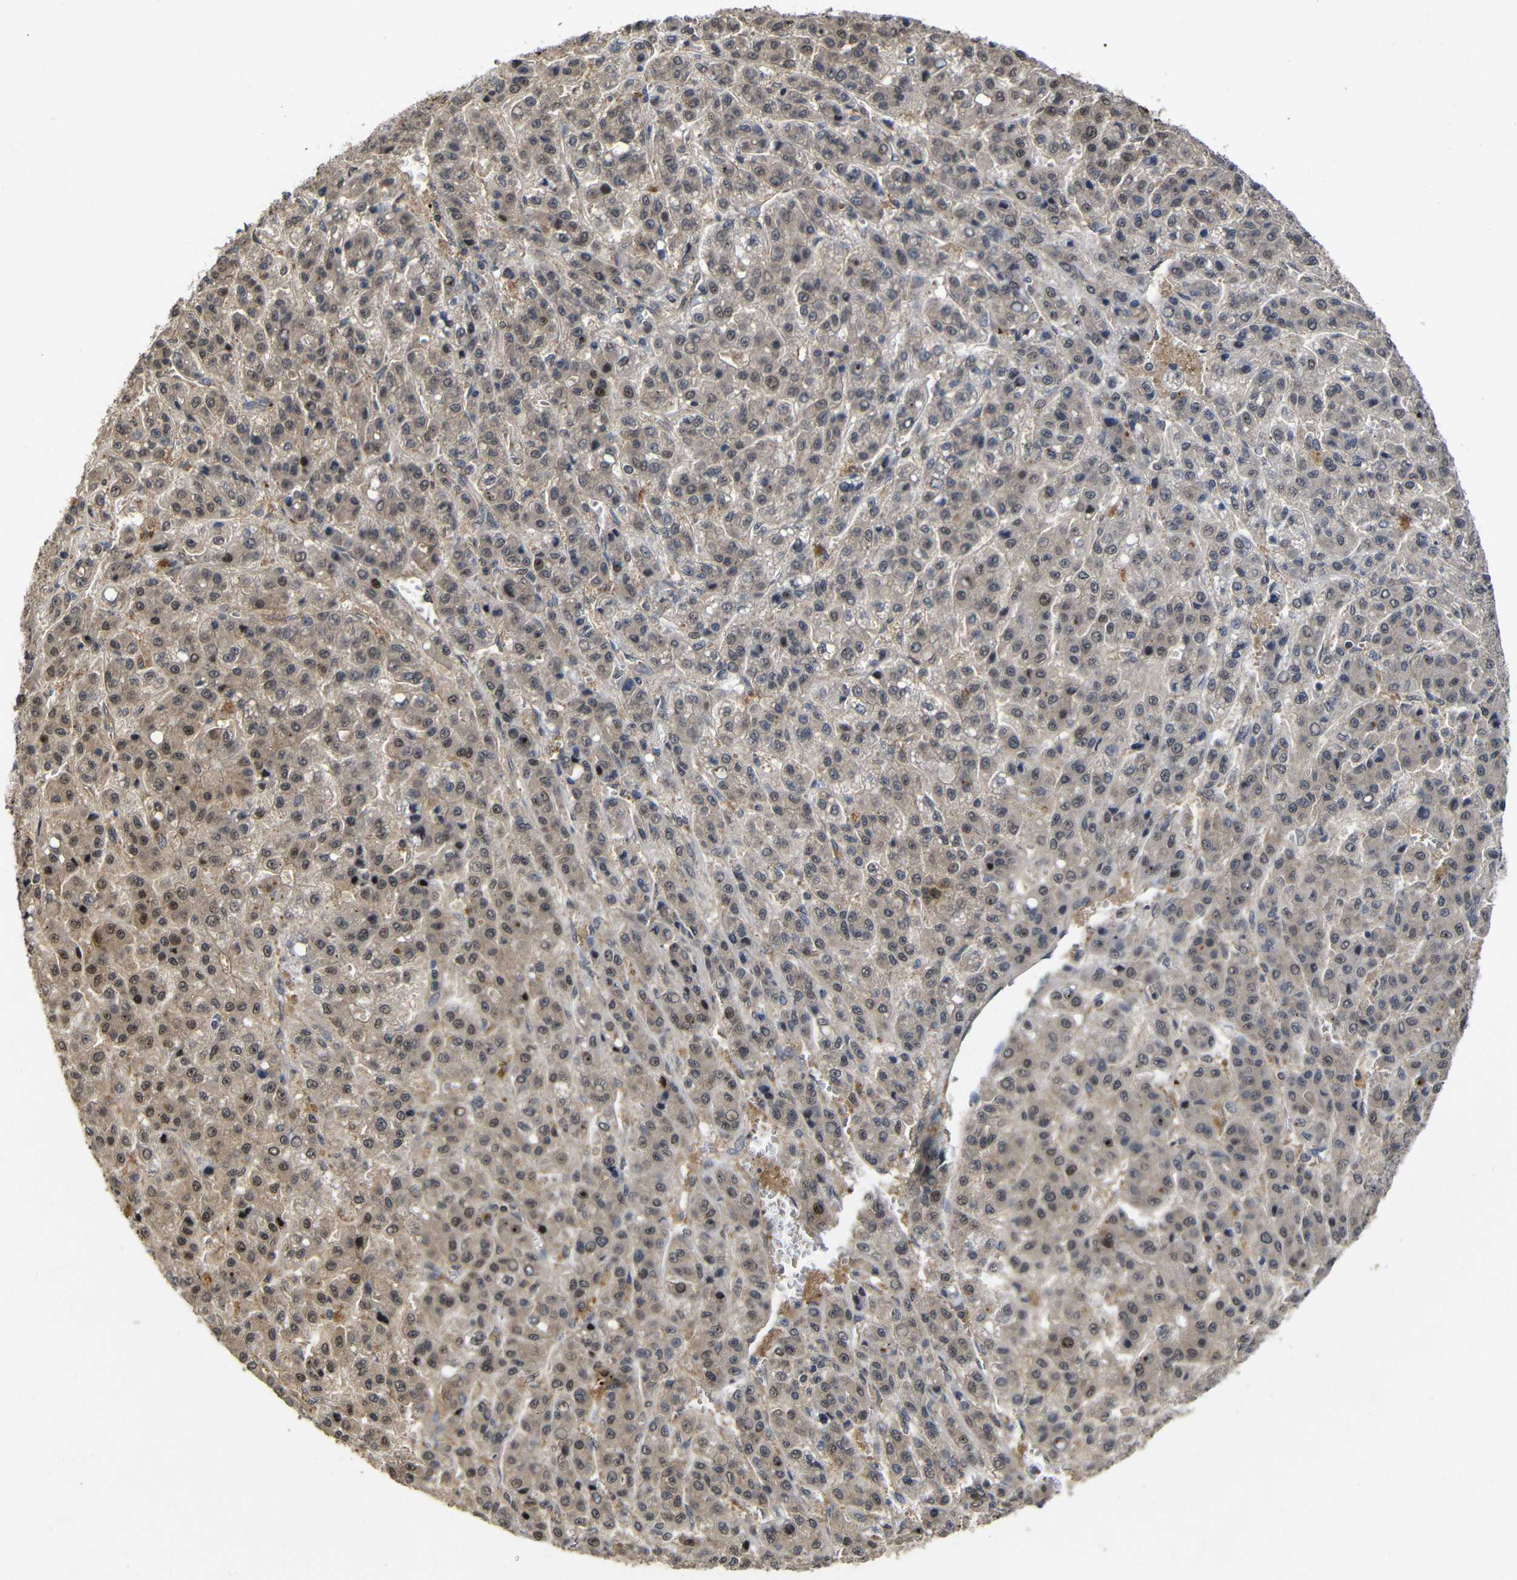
{"staining": {"intensity": "weak", "quantity": "25%-75%", "location": "cytoplasmic/membranous,nuclear"}, "tissue": "liver cancer", "cell_type": "Tumor cells", "image_type": "cancer", "snomed": [{"axis": "morphology", "description": "Carcinoma, Hepatocellular, NOS"}, {"axis": "topography", "description": "Liver"}], "caption": "Immunohistochemistry histopathology image of neoplastic tissue: liver cancer stained using immunohistochemistry shows low levels of weak protein expression localized specifically in the cytoplasmic/membranous and nuclear of tumor cells, appearing as a cytoplasmic/membranous and nuclear brown color.", "gene": "ATG12", "patient": {"sex": "male", "age": 70}}